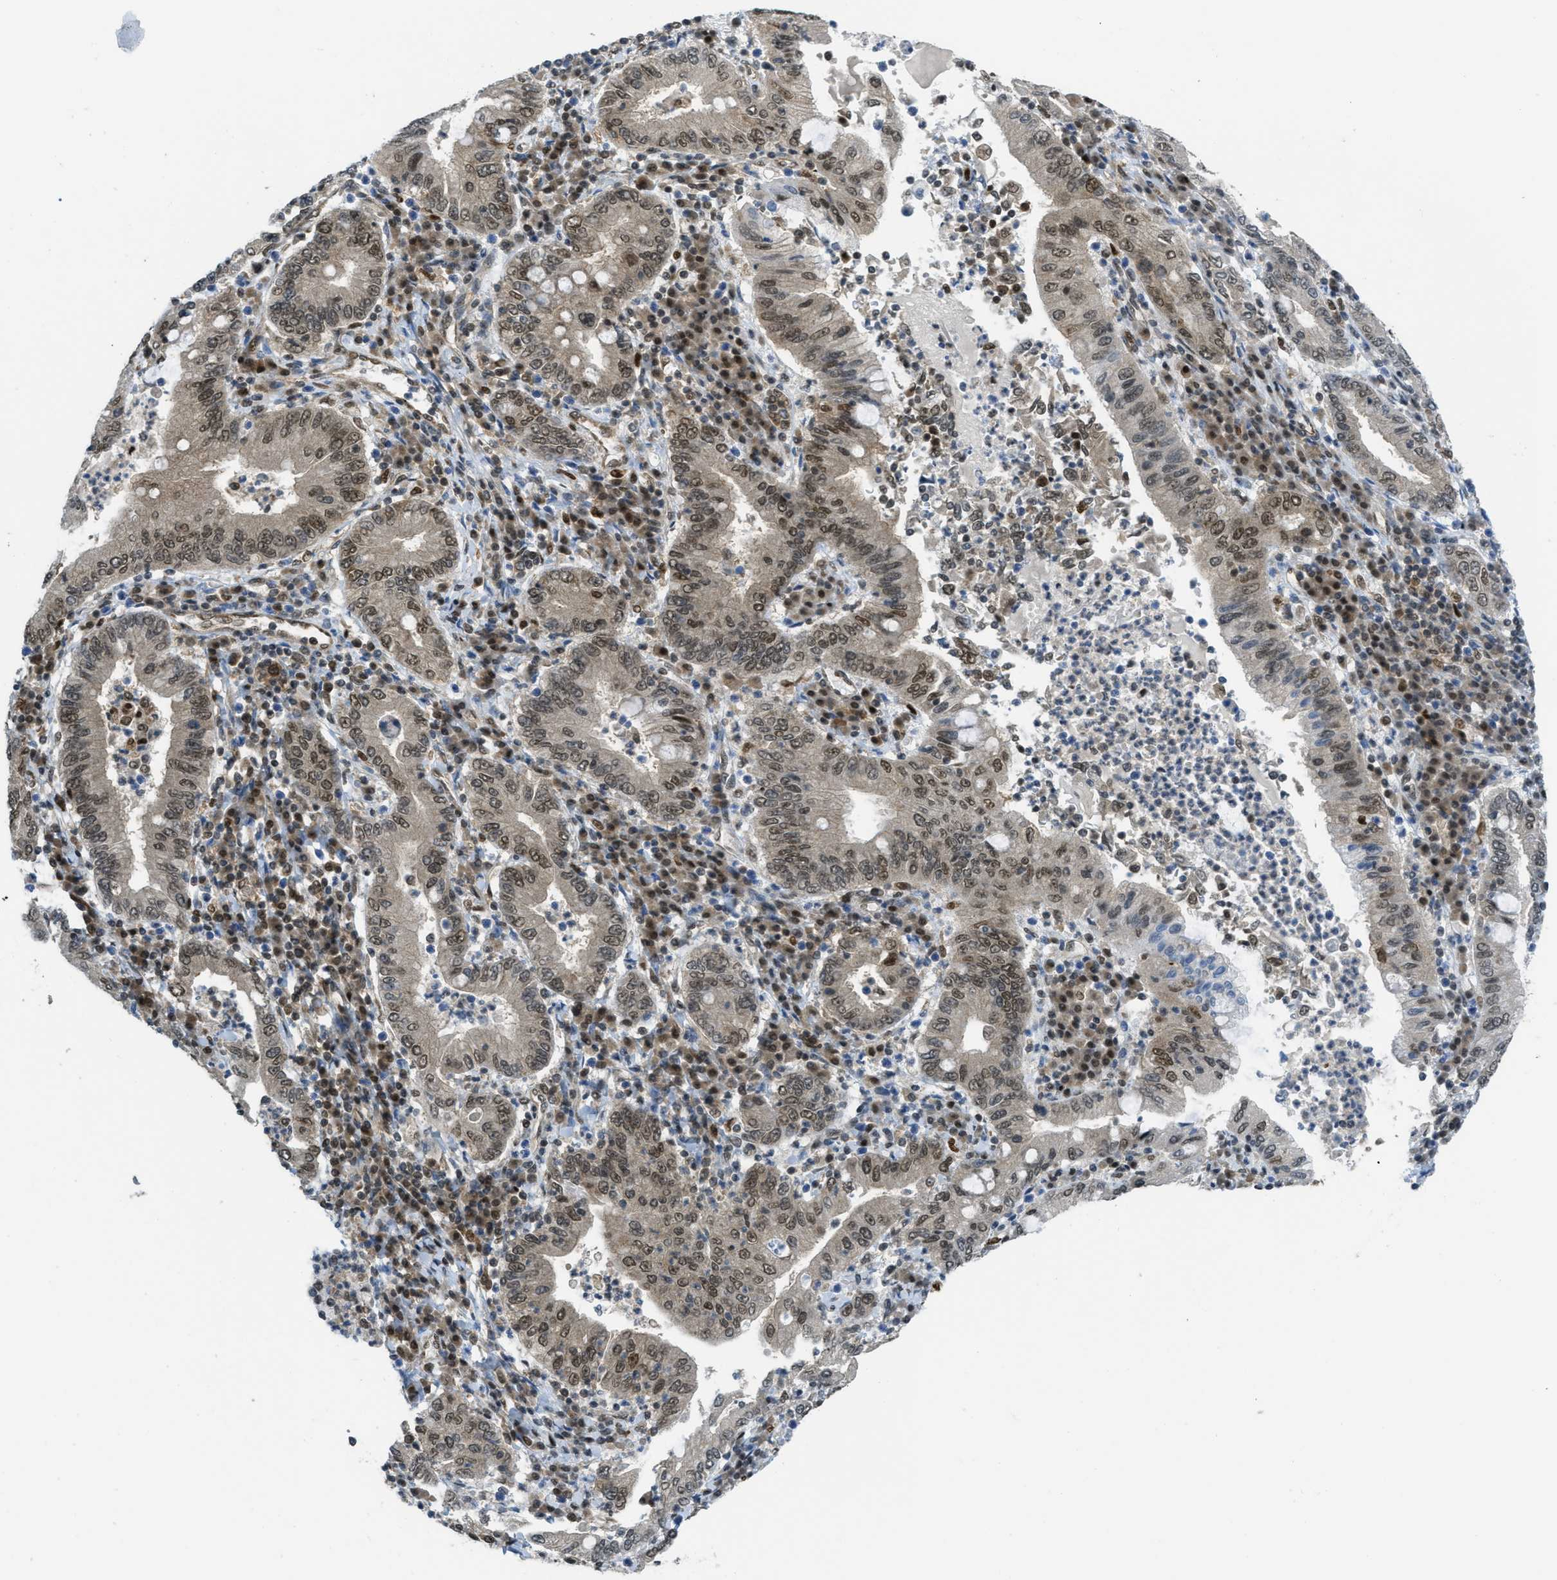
{"staining": {"intensity": "moderate", "quantity": "25%-75%", "location": "nuclear"}, "tissue": "stomach cancer", "cell_type": "Tumor cells", "image_type": "cancer", "snomed": [{"axis": "morphology", "description": "Normal tissue, NOS"}, {"axis": "morphology", "description": "Adenocarcinoma, NOS"}, {"axis": "topography", "description": "Esophagus"}, {"axis": "topography", "description": "Stomach, upper"}, {"axis": "topography", "description": "Peripheral nerve tissue"}], "caption": "Adenocarcinoma (stomach) stained with a brown dye demonstrates moderate nuclear positive expression in about 25%-75% of tumor cells.", "gene": "TNPO1", "patient": {"sex": "male", "age": 62}}